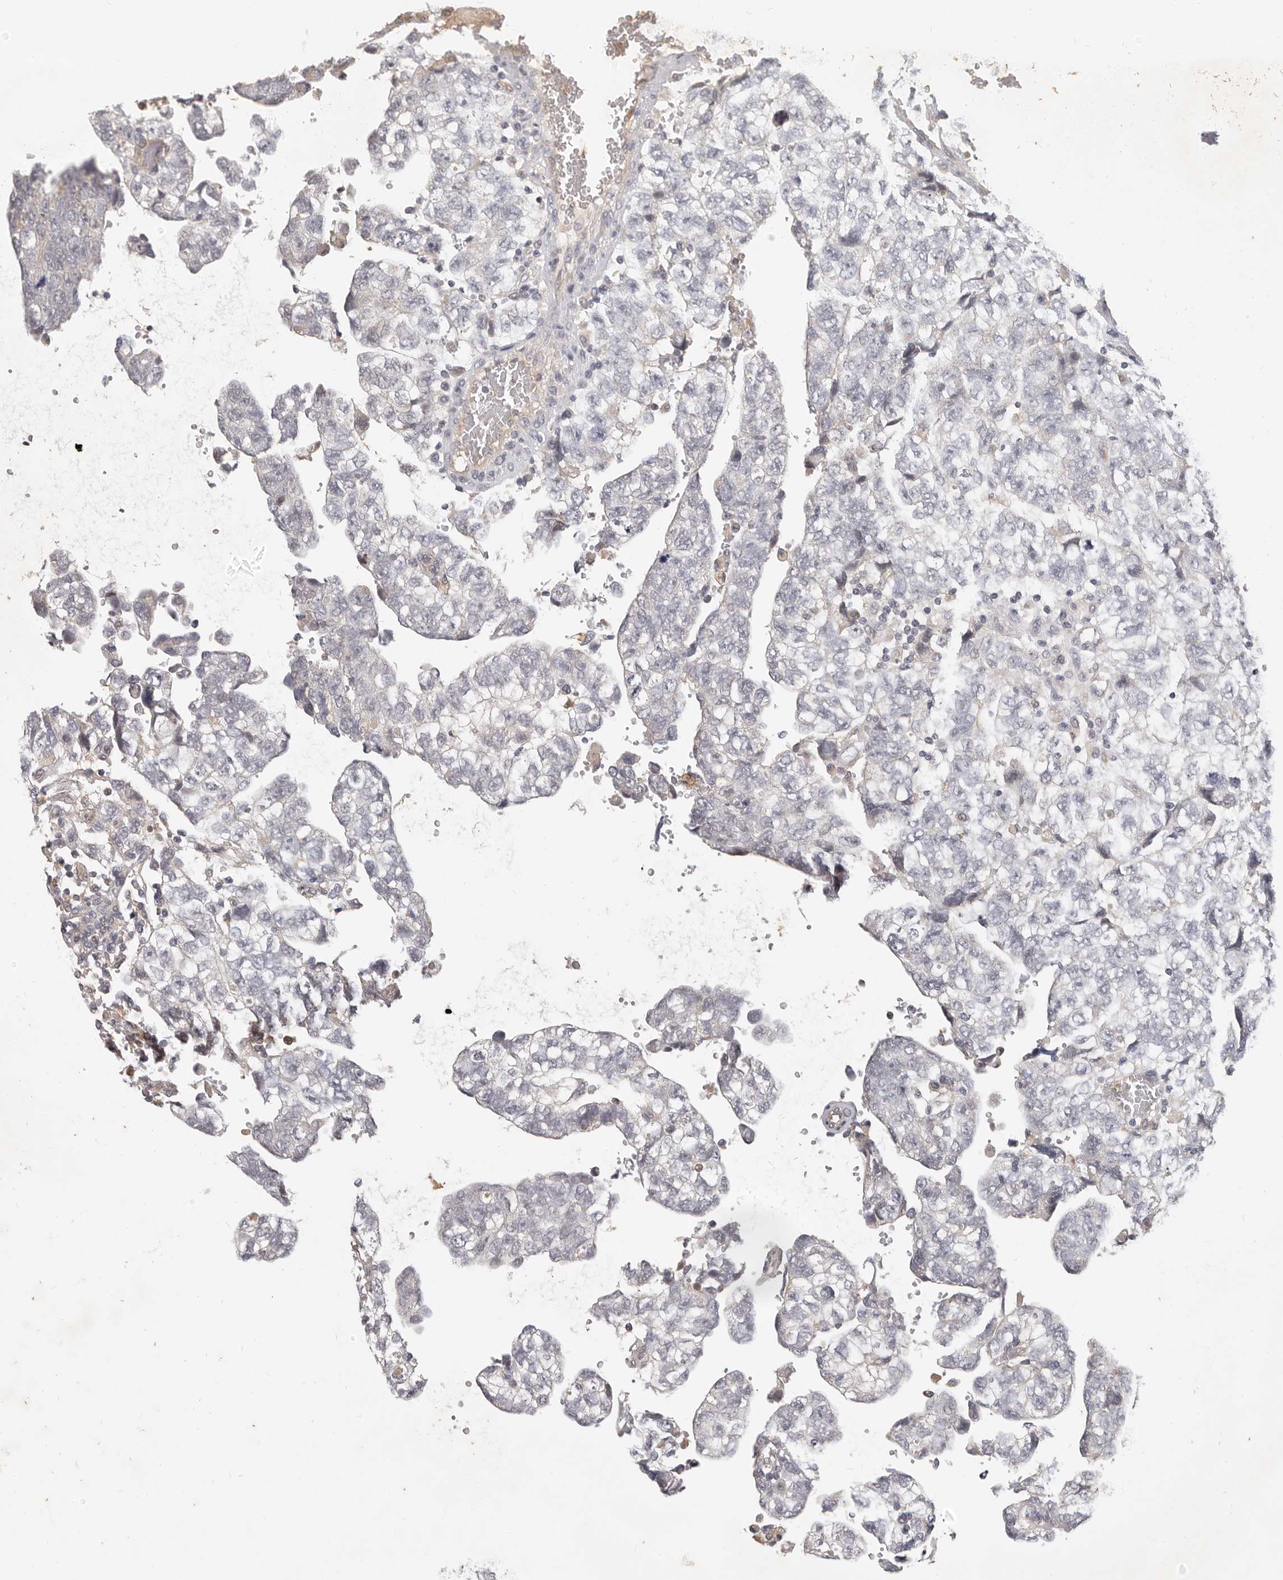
{"staining": {"intensity": "negative", "quantity": "none", "location": "none"}, "tissue": "testis cancer", "cell_type": "Tumor cells", "image_type": "cancer", "snomed": [{"axis": "morphology", "description": "Carcinoma, Embryonal, NOS"}, {"axis": "topography", "description": "Testis"}], "caption": "The micrograph demonstrates no significant positivity in tumor cells of testis cancer (embryonal carcinoma).", "gene": "USP49", "patient": {"sex": "male", "age": 36}}